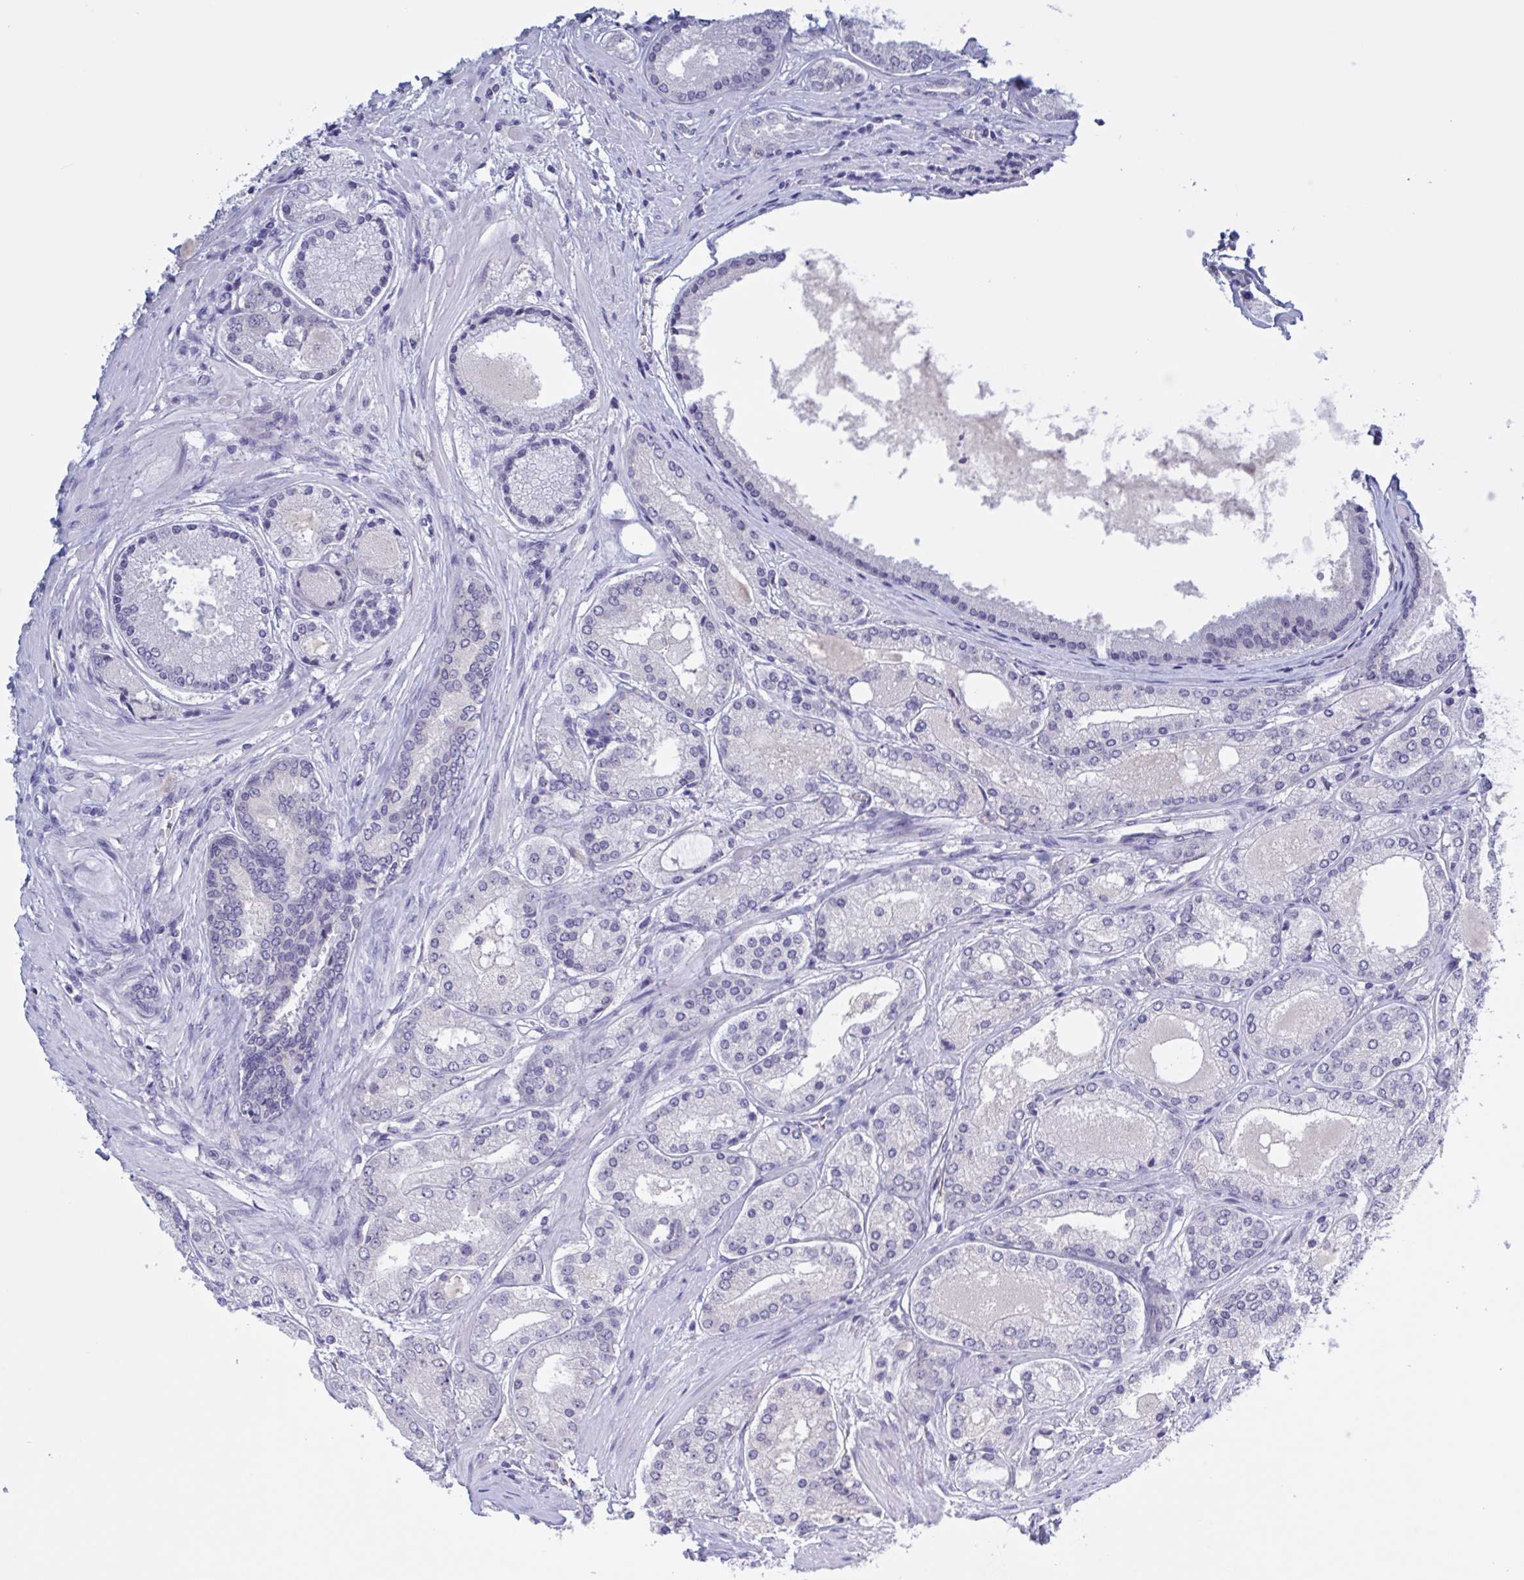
{"staining": {"intensity": "negative", "quantity": "none", "location": "none"}, "tissue": "prostate cancer", "cell_type": "Tumor cells", "image_type": "cancer", "snomed": [{"axis": "morphology", "description": "Adenocarcinoma, High grade"}, {"axis": "topography", "description": "Prostate"}], "caption": "Histopathology image shows no protein positivity in tumor cells of adenocarcinoma (high-grade) (prostate) tissue.", "gene": "SERPINB13", "patient": {"sex": "male", "age": 67}}